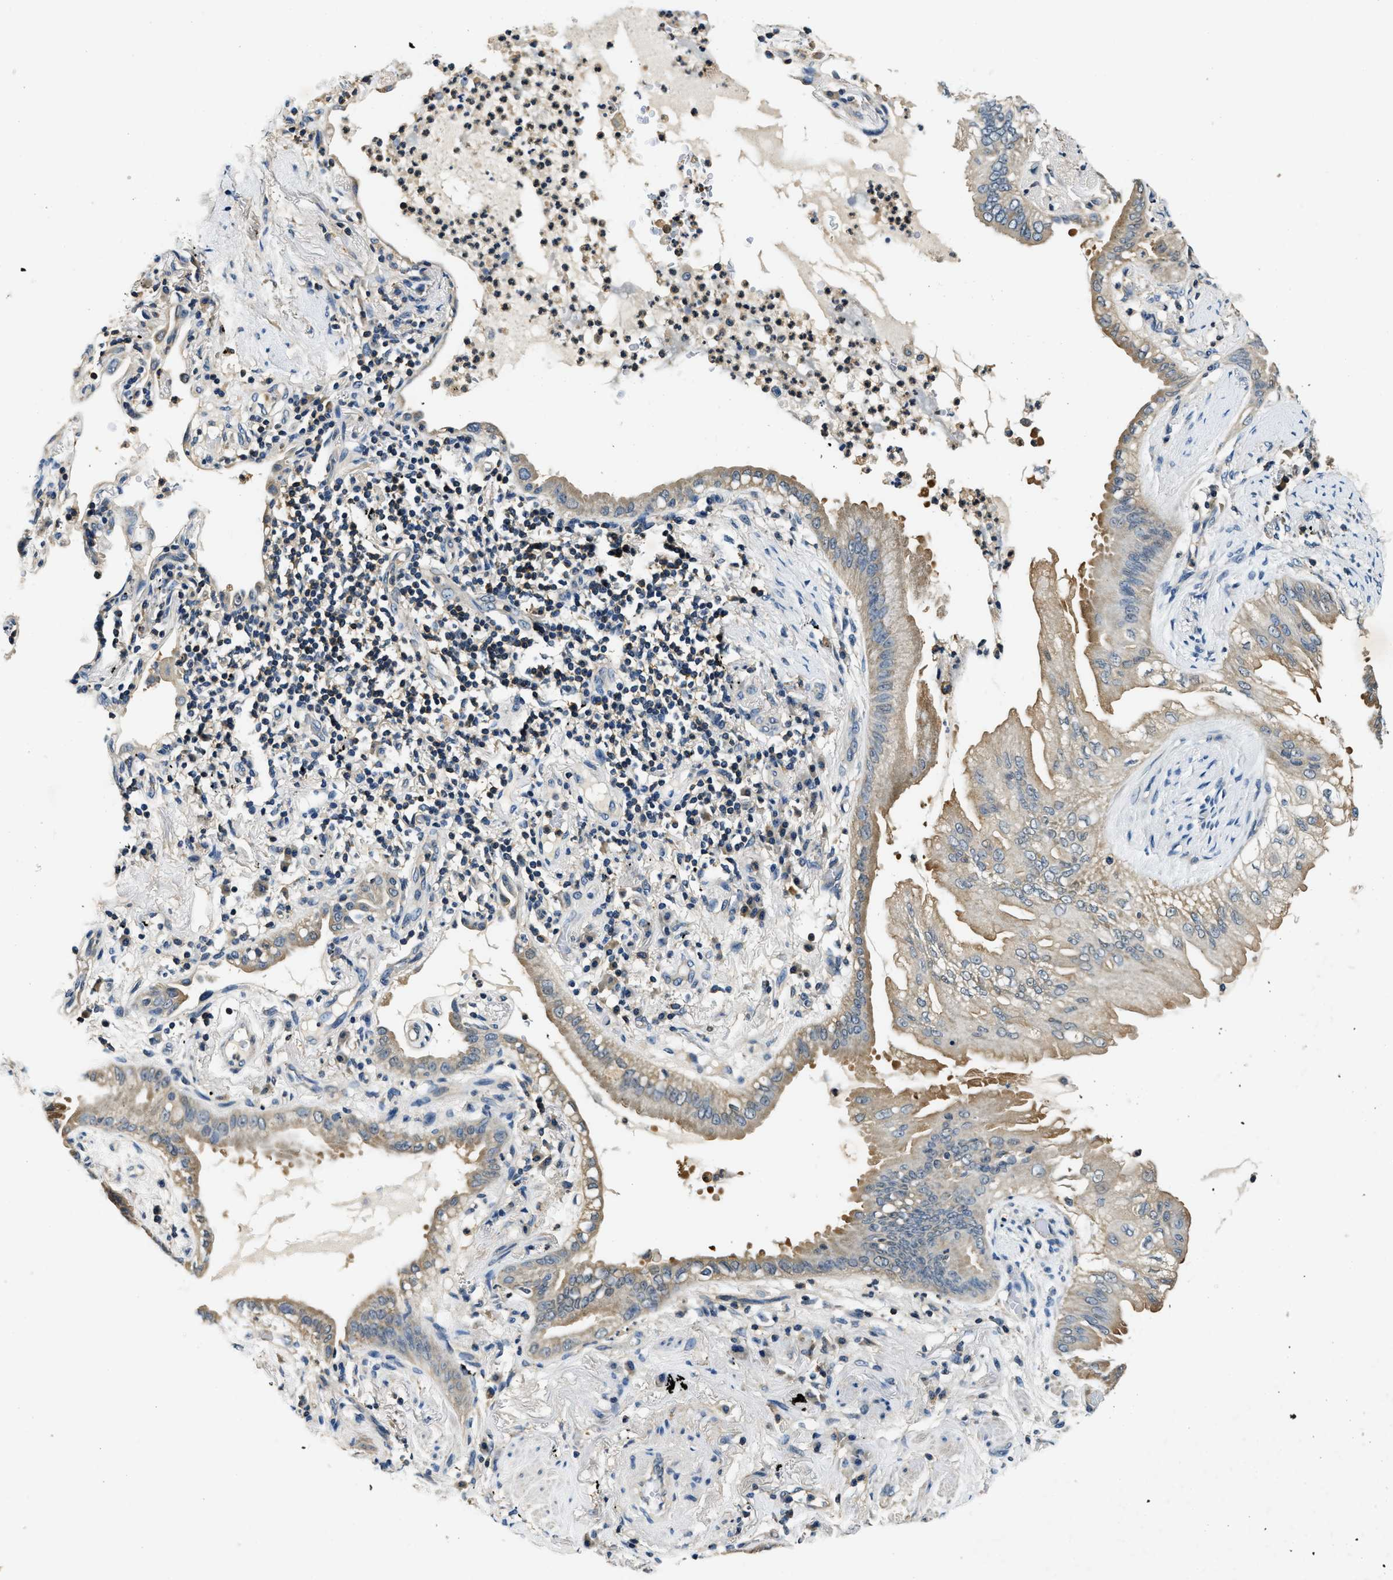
{"staining": {"intensity": "moderate", "quantity": "25%-75%", "location": "cytoplasmic/membranous"}, "tissue": "lung cancer", "cell_type": "Tumor cells", "image_type": "cancer", "snomed": [{"axis": "morphology", "description": "Normal tissue, NOS"}, {"axis": "morphology", "description": "Adenocarcinoma, NOS"}, {"axis": "topography", "description": "Bronchus"}, {"axis": "topography", "description": "Lung"}], "caption": "Moderate cytoplasmic/membranous positivity is seen in about 25%-75% of tumor cells in lung adenocarcinoma.", "gene": "RESF1", "patient": {"sex": "female", "age": 70}}